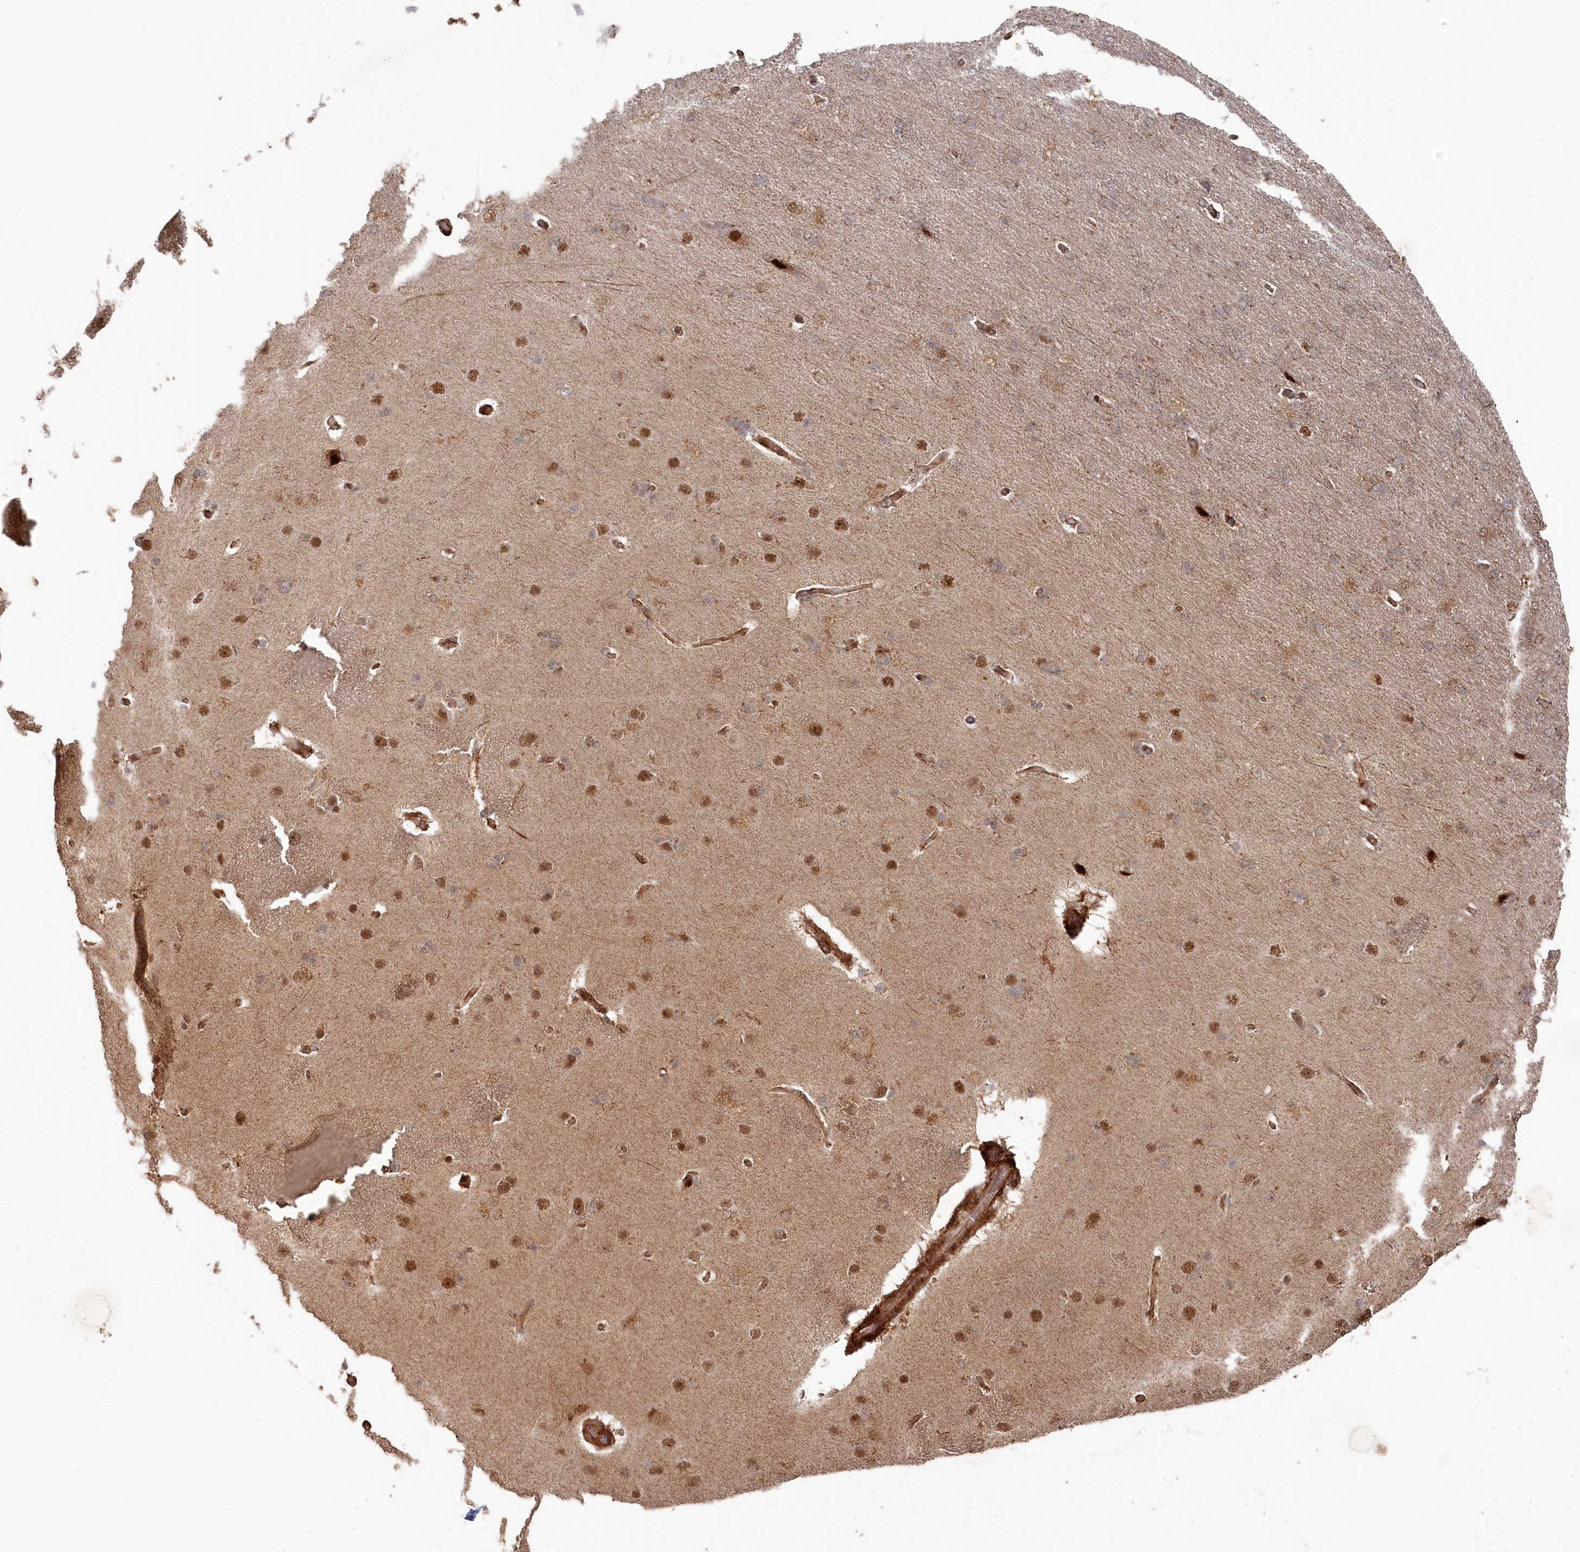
{"staining": {"intensity": "moderate", "quantity": "25%-75%", "location": "cytoplasmic/membranous,nuclear"}, "tissue": "cerebral cortex", "cell_type": "Endothelial cells", "image_type": "normal", "snomed": [{"axis": "morphology", "description": "Normal tissue, NOS"}, {"axis": "topography", "description": "Cerebral cortex"}], "caption": "Endothelial cells demonstrate medium levels of moderate cytoplasmic/membranous,nuclear staining in about 25%-75% of cells in unremarkable human cerebral cortex. (Stains: DAB in brown, nuclei in blue, Microscopy: brightfield microscopy at high magnification).", "gene": "POLR3A", "patient": {"sex": "male", "age": 62}}